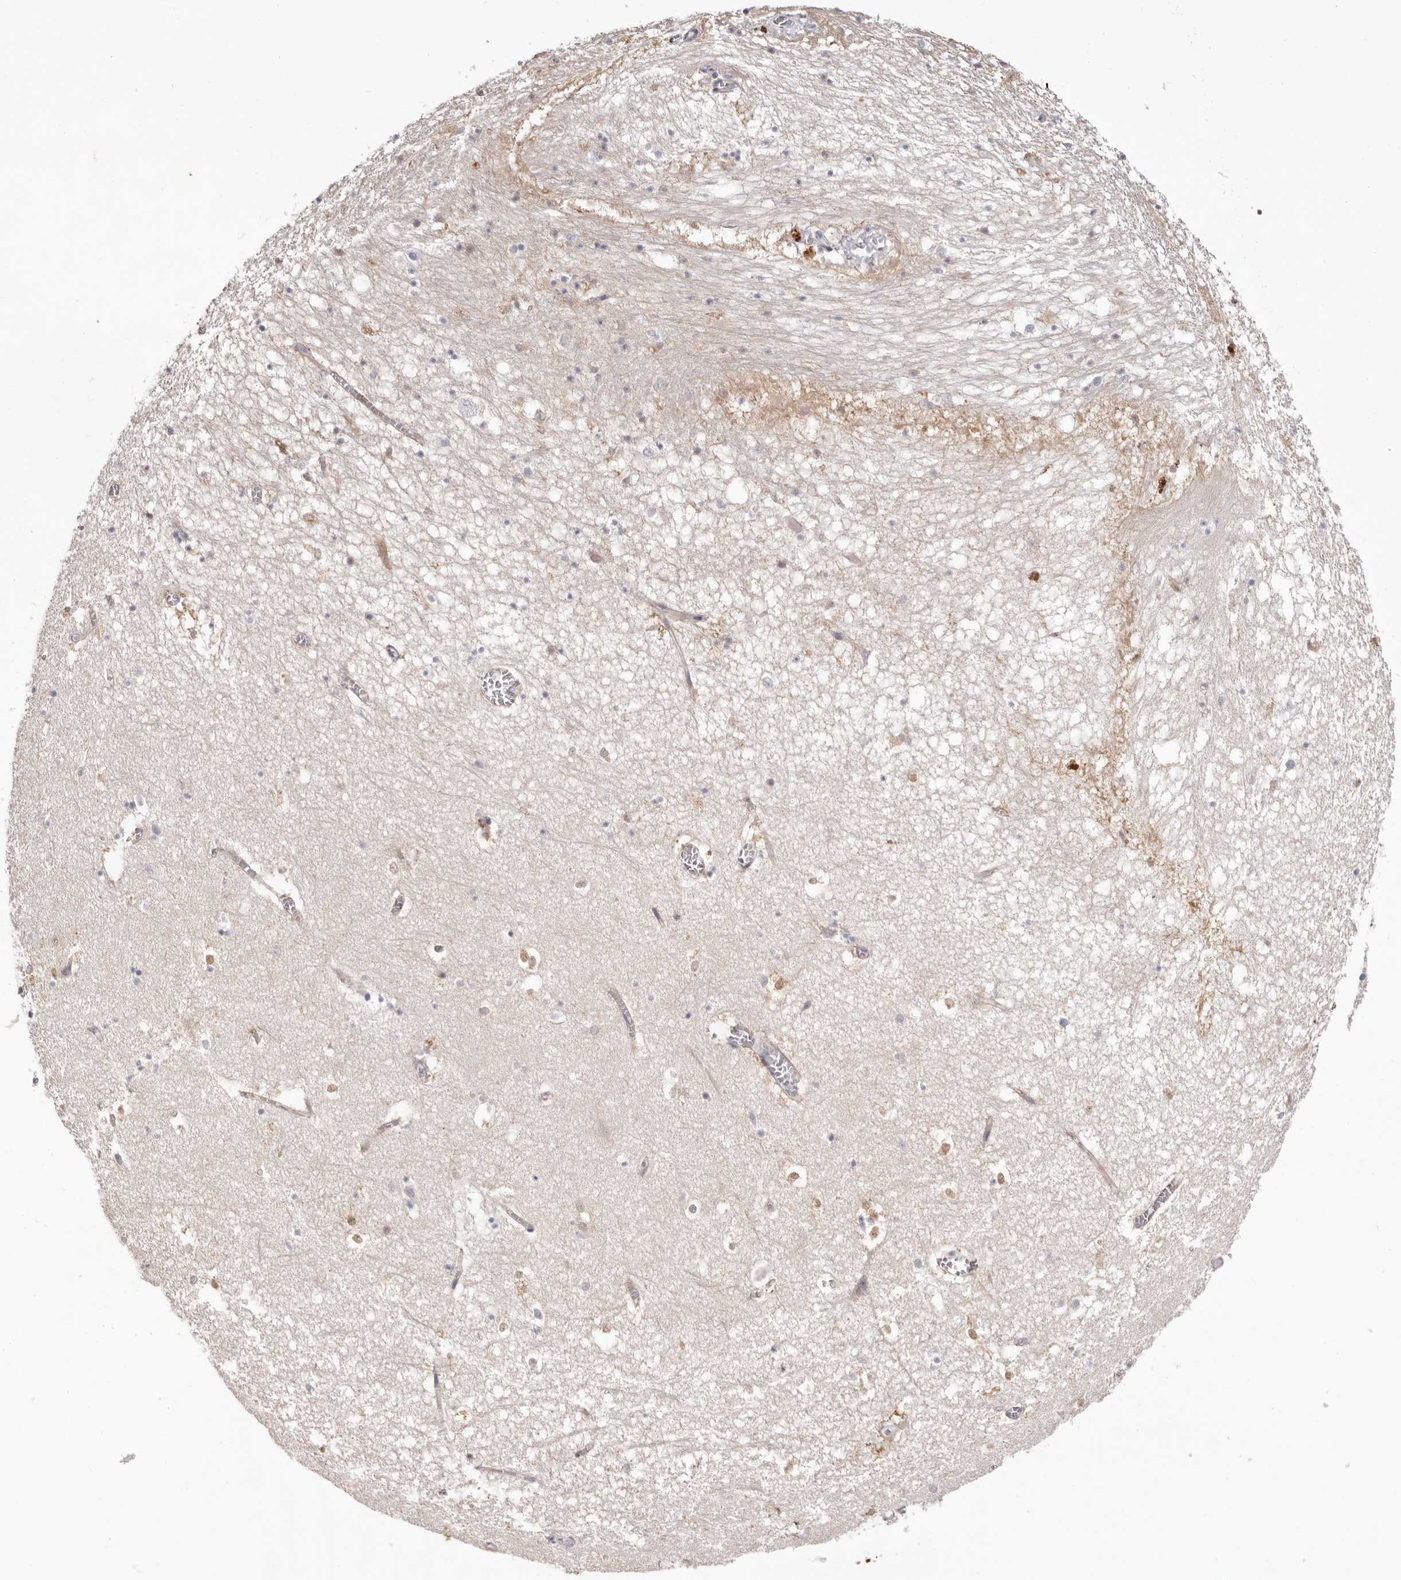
{"staining": {"intensity": "weak", "quantity": "<25%", "location": "cytoplasmic/membranous,nuclear"}, "tissue": "hippocampus", "cell_type": "Glial cells", "image_type": "normal", "snomed": [{"axis": "morphology", "description": "Normal tissue, NOS"}, {"axis": "topography", "description": "Hippocampus"}], "caption": "Hippocampus stained for a protein using immunohistochemistry reveals no staining glial cells.", "gene": "STK16", "patient": {"sex": "female", "age": 64}}